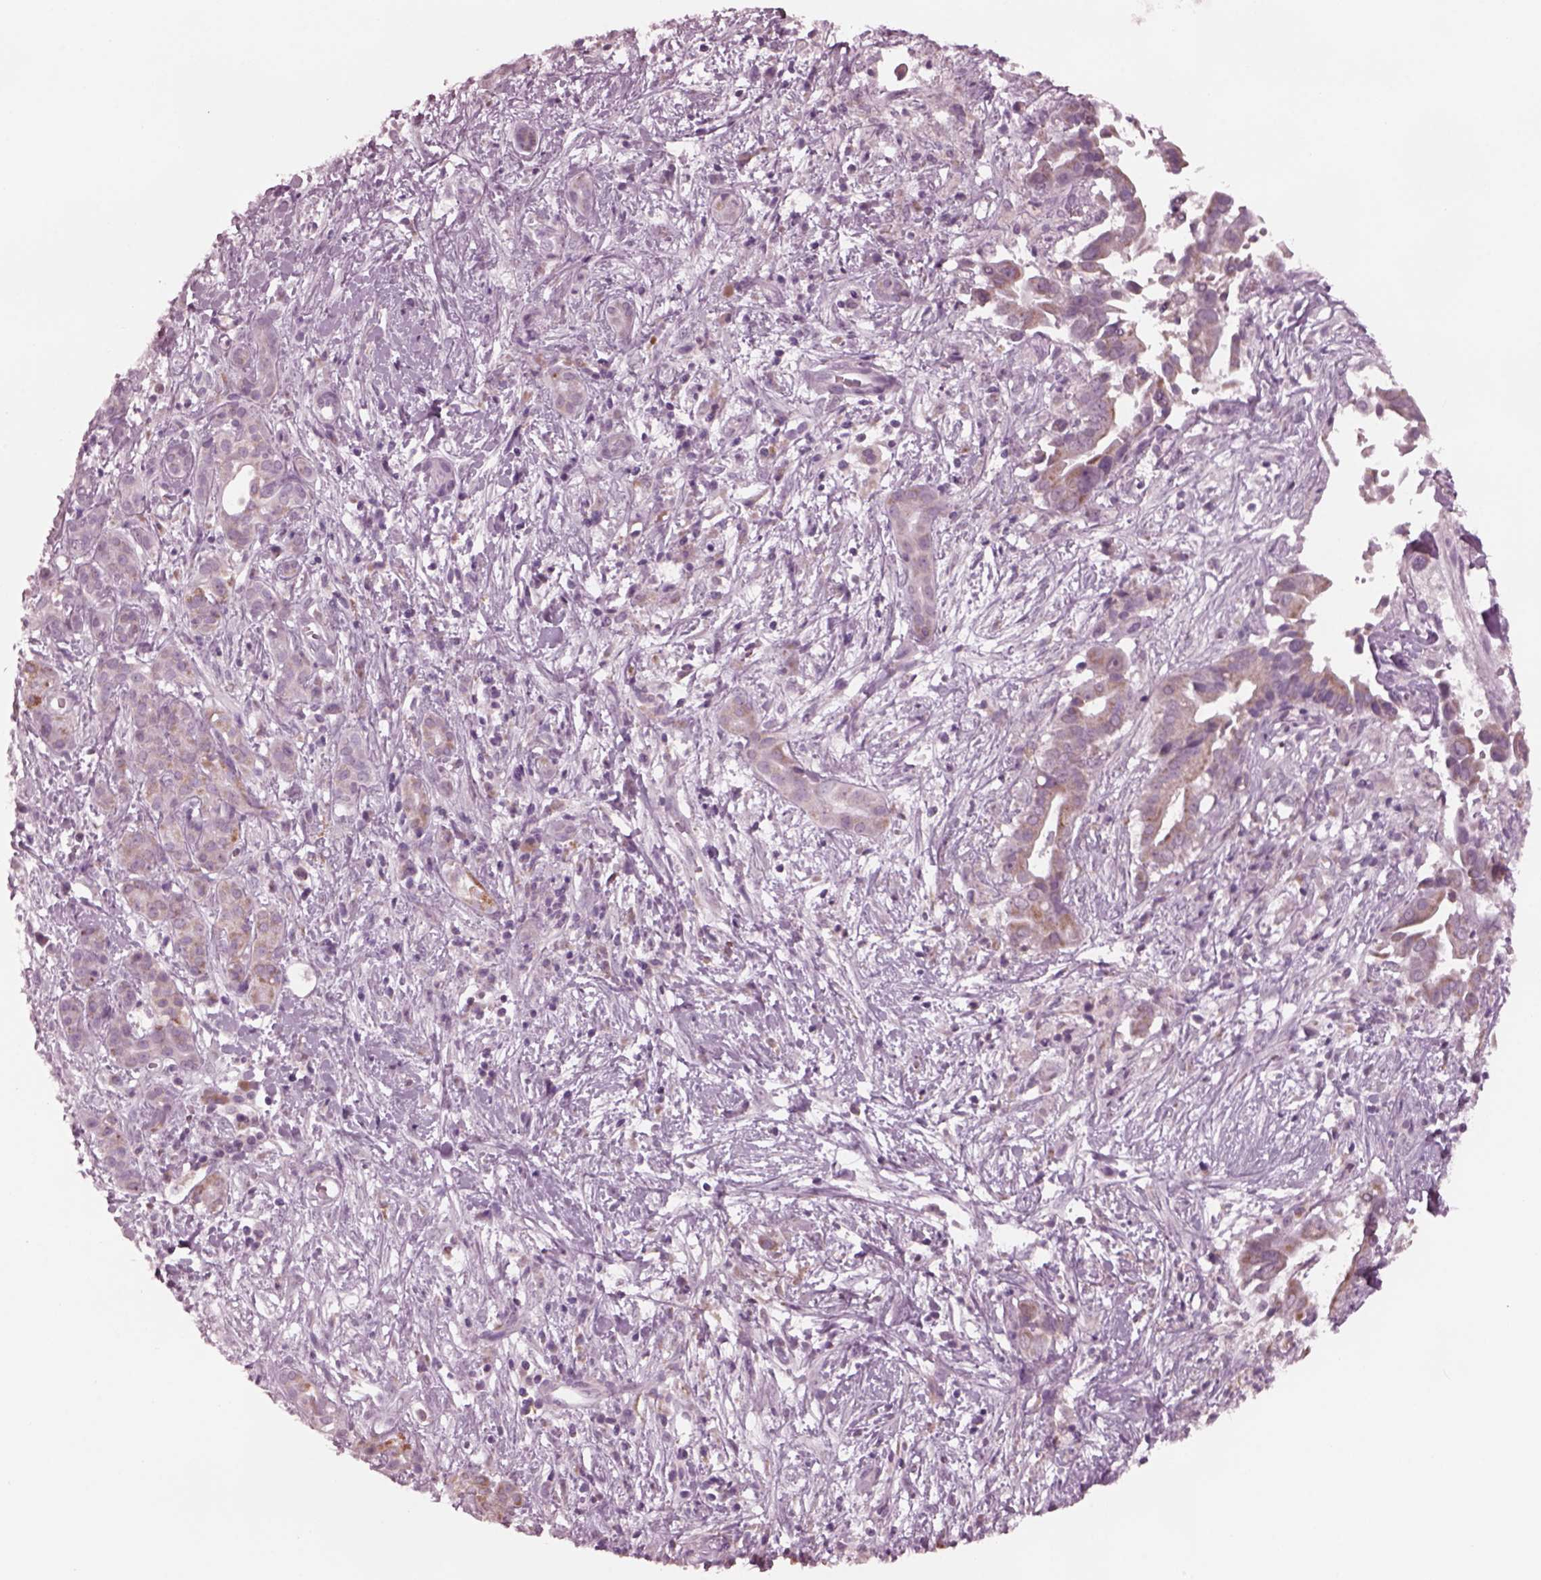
{"staining": {"intensity": "moderate", "quantity": "<25%", "location": "cytoplasmic/membranous"}, "tissue": "pancreatic cancer", "cell_type": "Tumor cells", "image_type": "cancer", "snomed": [{"axis": "morphology", "description": "Adenocarcinoma, NOS"}, {"axis": "topography", "description": "Pancreas"}], "caption": "Immunohistochemical staining of human pancreatic cancer reveals low levels of moderate cytoplasmic/membranous staining in about <25% of tumor cells.", "gene": "CELSR3", "patient": {"sex": "male", "age": 61}}